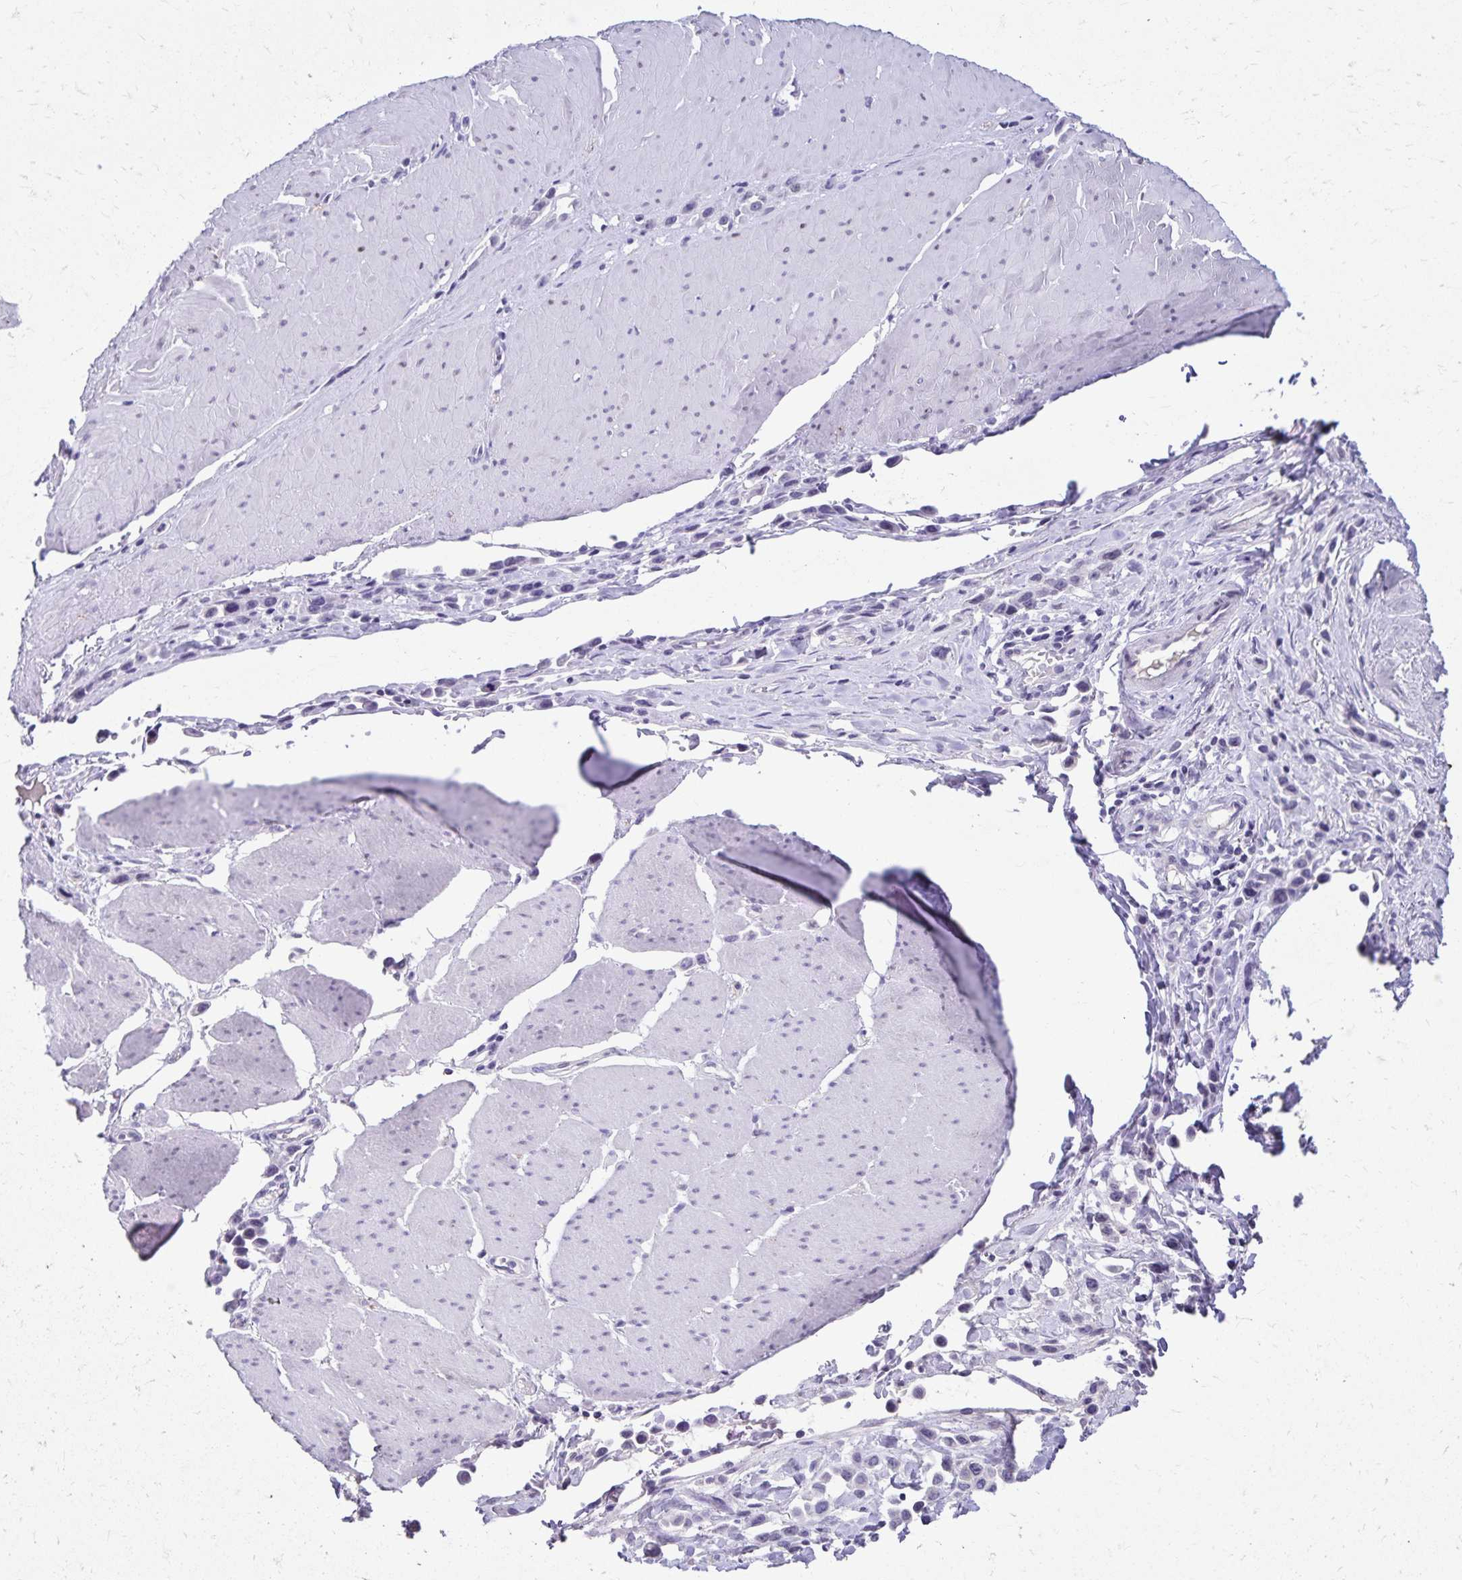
{"staining": {"intensity": "negative", "quantity": "none", "location": "none"}, "tissue": "stomach cancer", "cell_type": "Tumor cells", "image_type": "cancer", "snomed": [{"axis": "morphology", "description": "Adenocarcinoma, NOS"}, {"axis": "topography", "description": "Stomach"}], "caption": "This is an immunohistochemistry histopathology image of human stomach cancer (adenocarcinoma). There is no staining in tumor cells.", "gene": "FAM166C", "patient": {"sex": "male", "age": 47}}